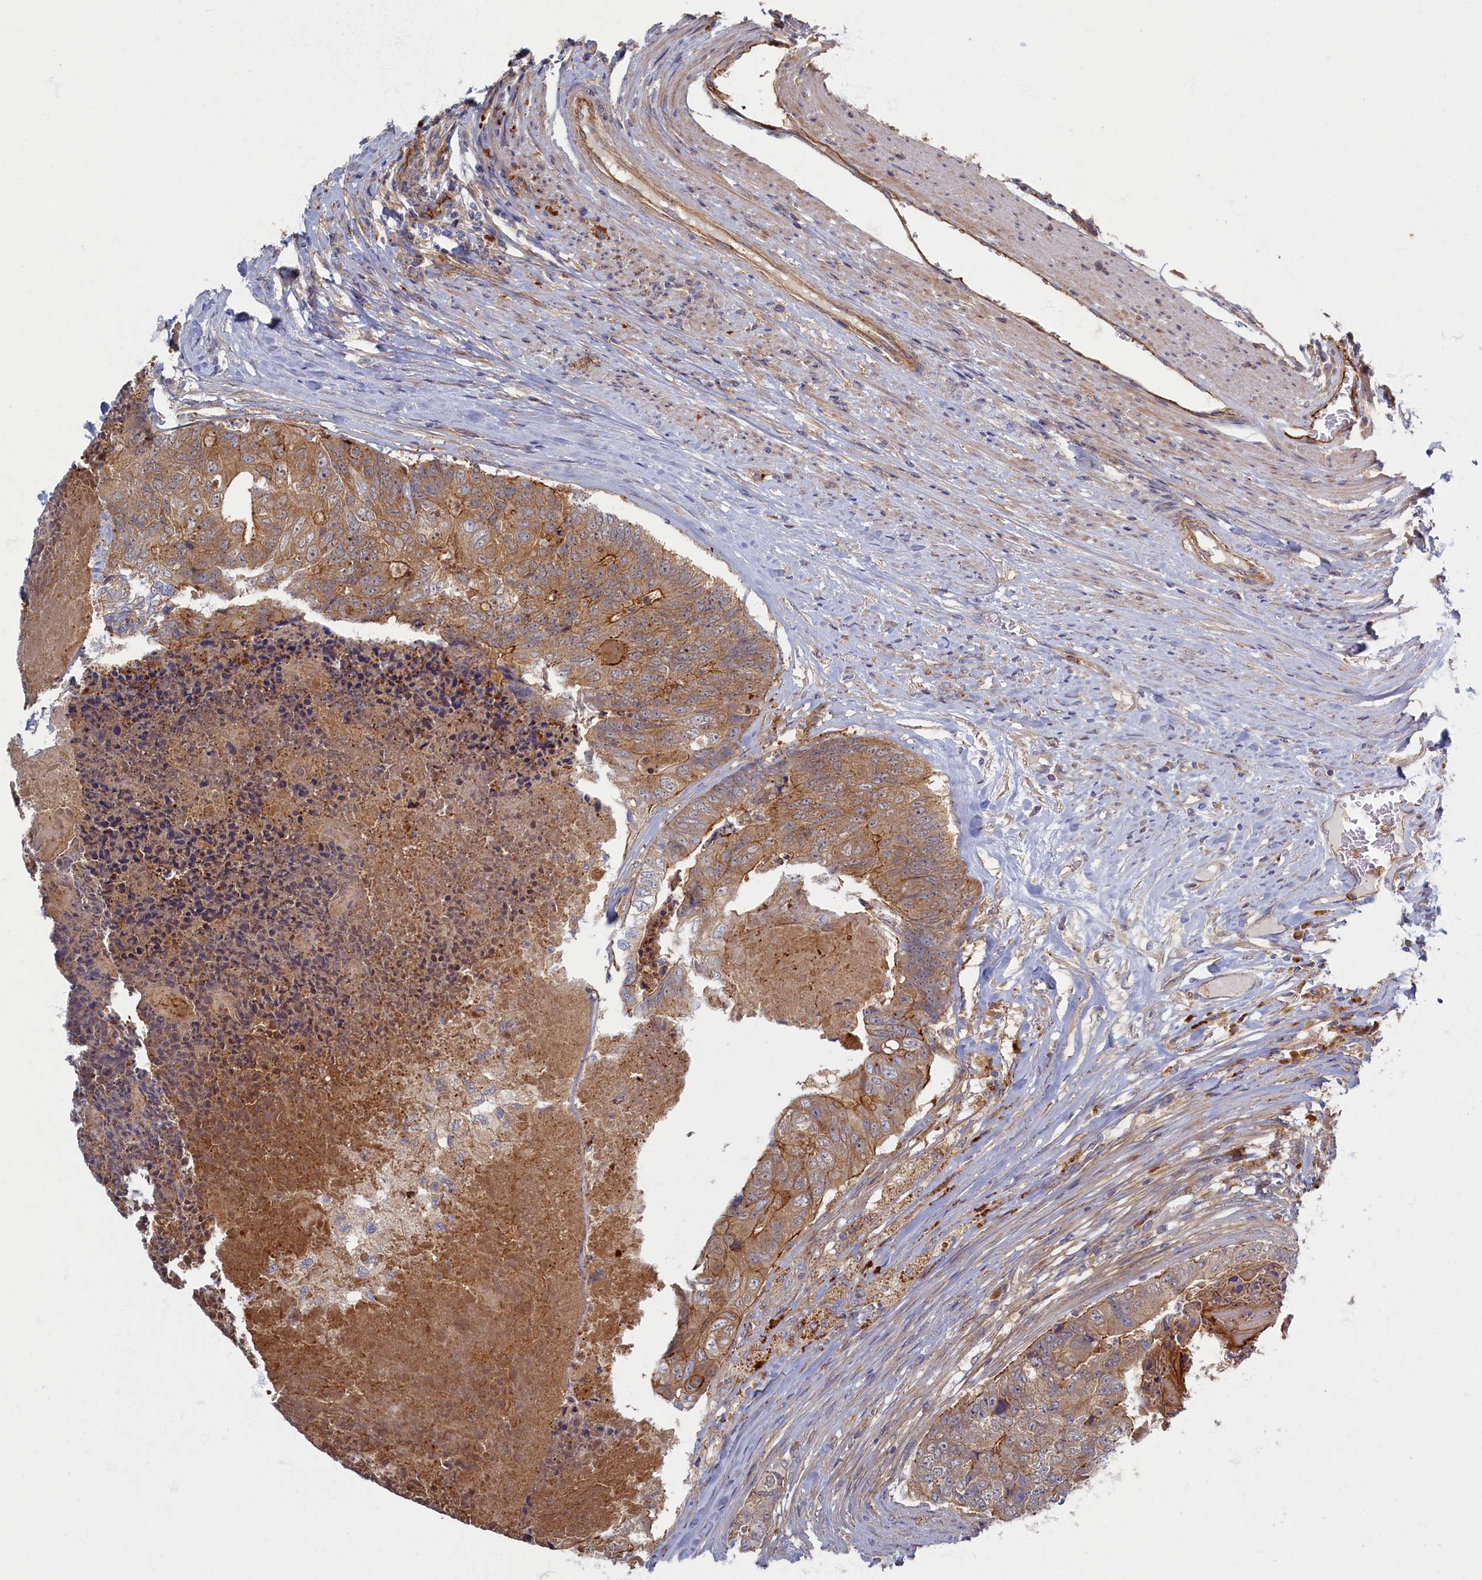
{"staining": {"intensity": "moderate", "quantity": ">75%", "location": "cytoplasmic/membranous"}, "tissue": "colorectal cancer", "cell_type": "Tumor cells", "image_type": "cancer", "snomed": [{"axis": "morphology", "description": "Adenocarcinoma, NOS"}, {"axis": "topography", "description": "Colon"}], "caption": "A high-resolution micrograph shows immunohistochemistry (IHC) staining of colorectal adenocarcinoma, which reveals moderate cytoplasmic/membranous expression in about >75% of tumor cells.", "gene": "PSMG2", "patient": {"sex": "female", "age": 67}}